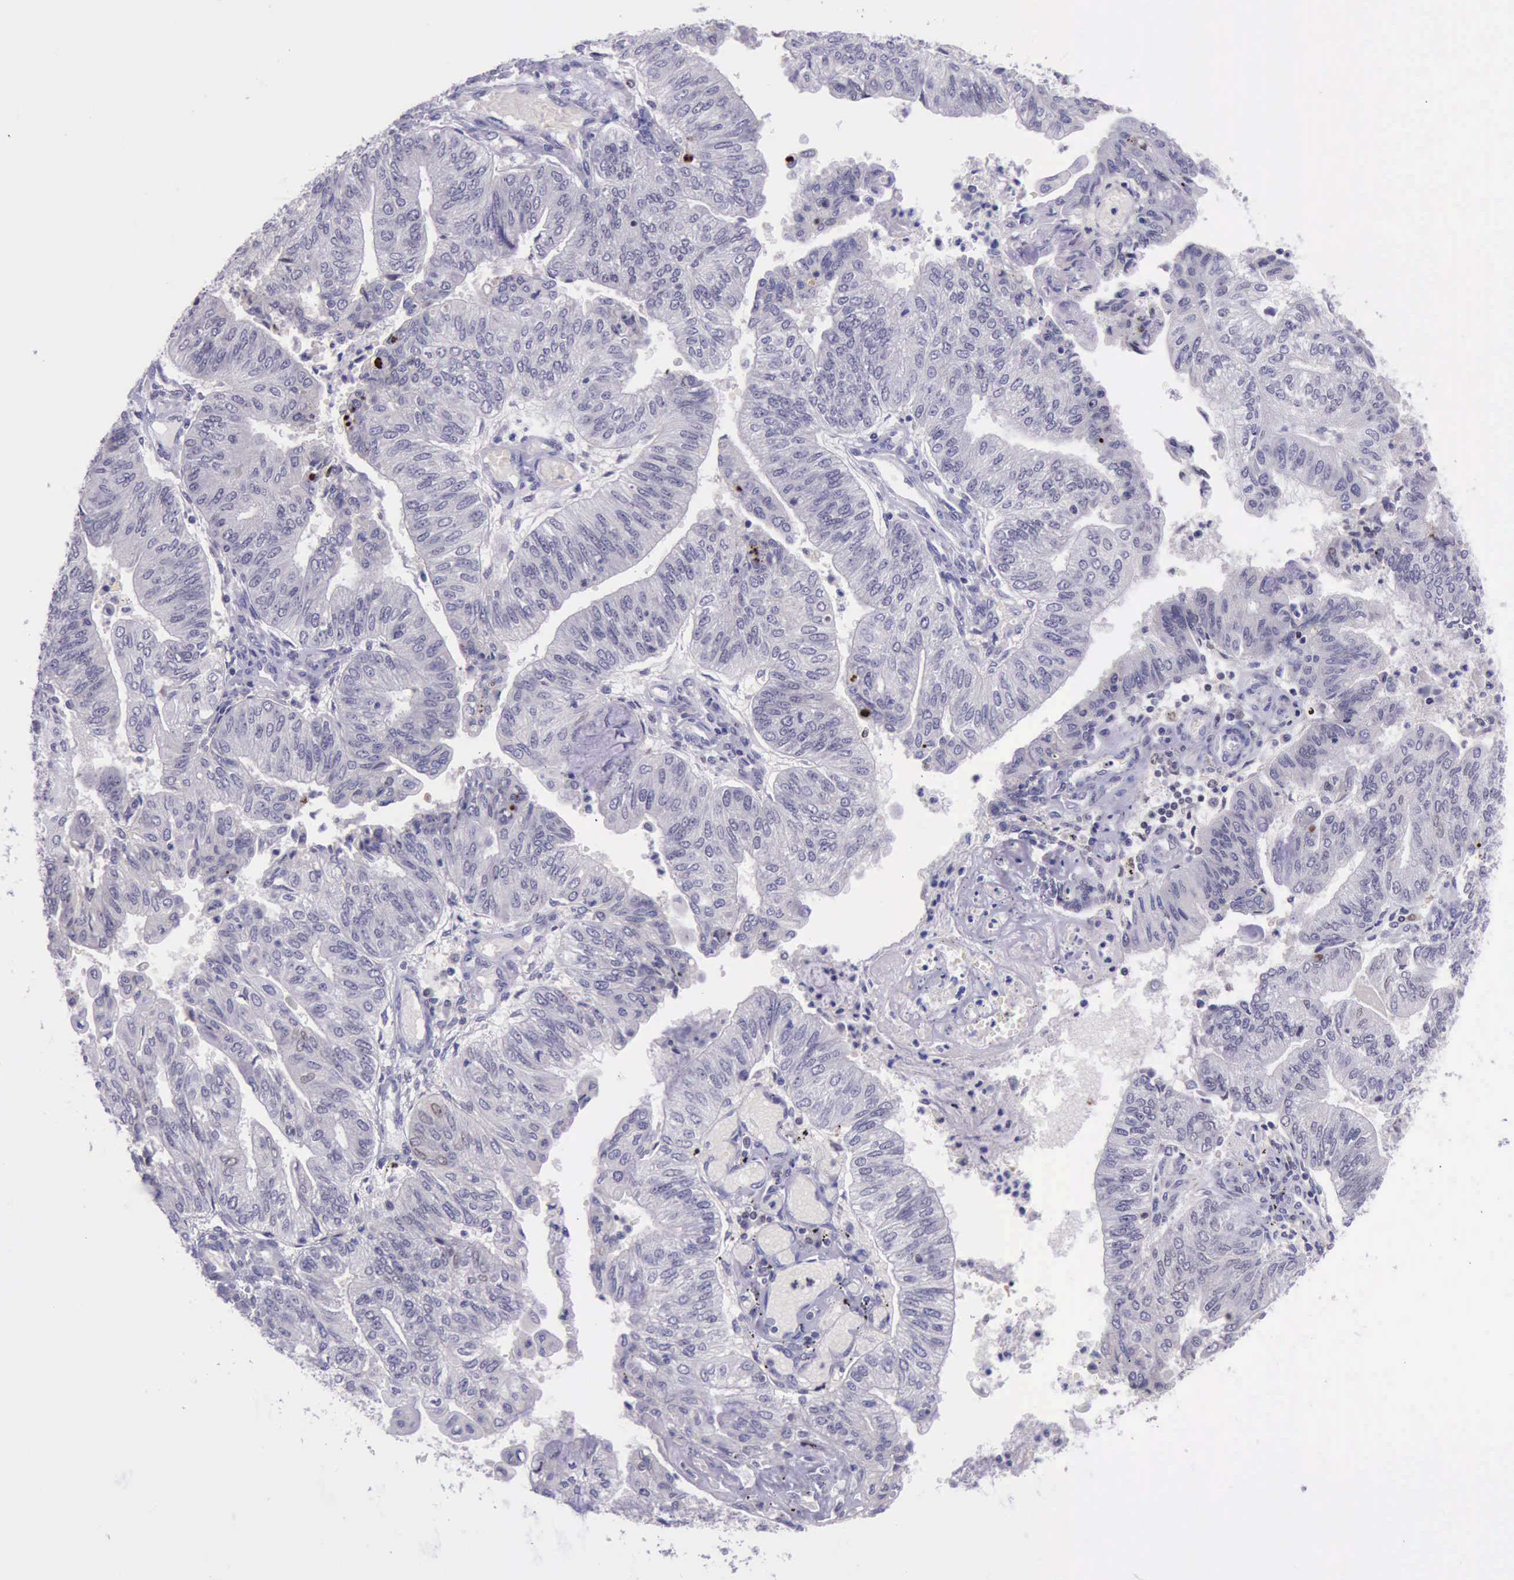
{"staining": {"intensity": "strong", "quantity": "<25%", "location": "nuclear"}, "tissue": "endometrial cancer", "cell_type": "Tumor cells", "image_type": "cancer", "snomed": [{"axis": "morphology", "description": "Adenocarcinoma, NOS"}, {"axis": "topography", "description": "Endometrium"}], "caption": "A histopathology image of human endometrial cancer stained for a protein reveals strong nuclear brown staining in tumor cells.", "gene": "PARP1", "patient": {"sex": "female", "age": 59}}